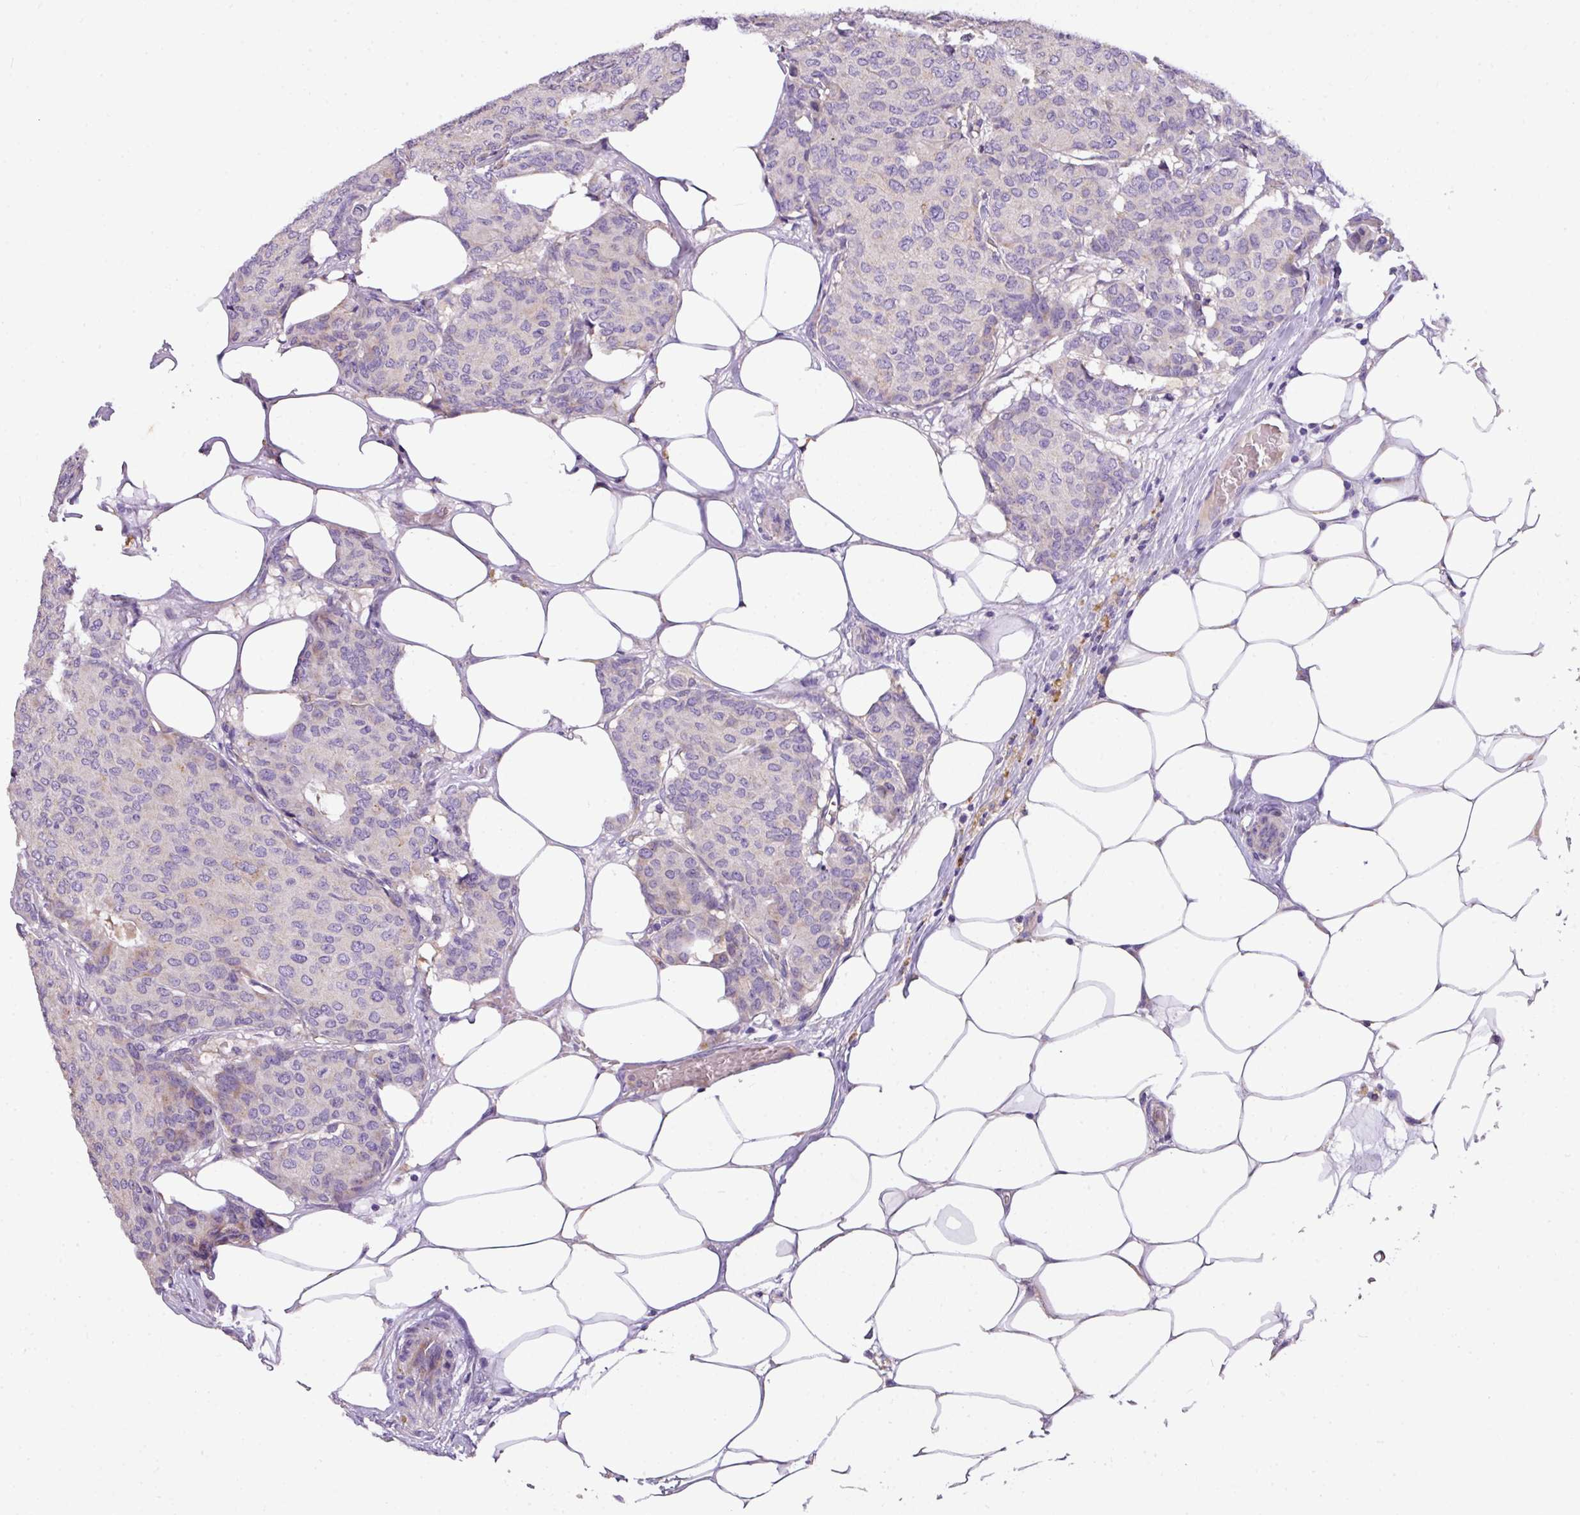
{"staining": {"intensity": "negative", "quantity": "none", "location": "none"}, "tissue": "breast cancer", "cell_type": "Tumor cells", "image_type": "cancer", "snomed": [{"axis": "morphology", "description": "Duct carcinoma"}, {"axis": "topography", "description": "Breast"}], "caption": "There is no significant staining in tumor cells of breast cancer.", "gene": "ANXA2R", "patient": {"sex": "female", "age": 75}}